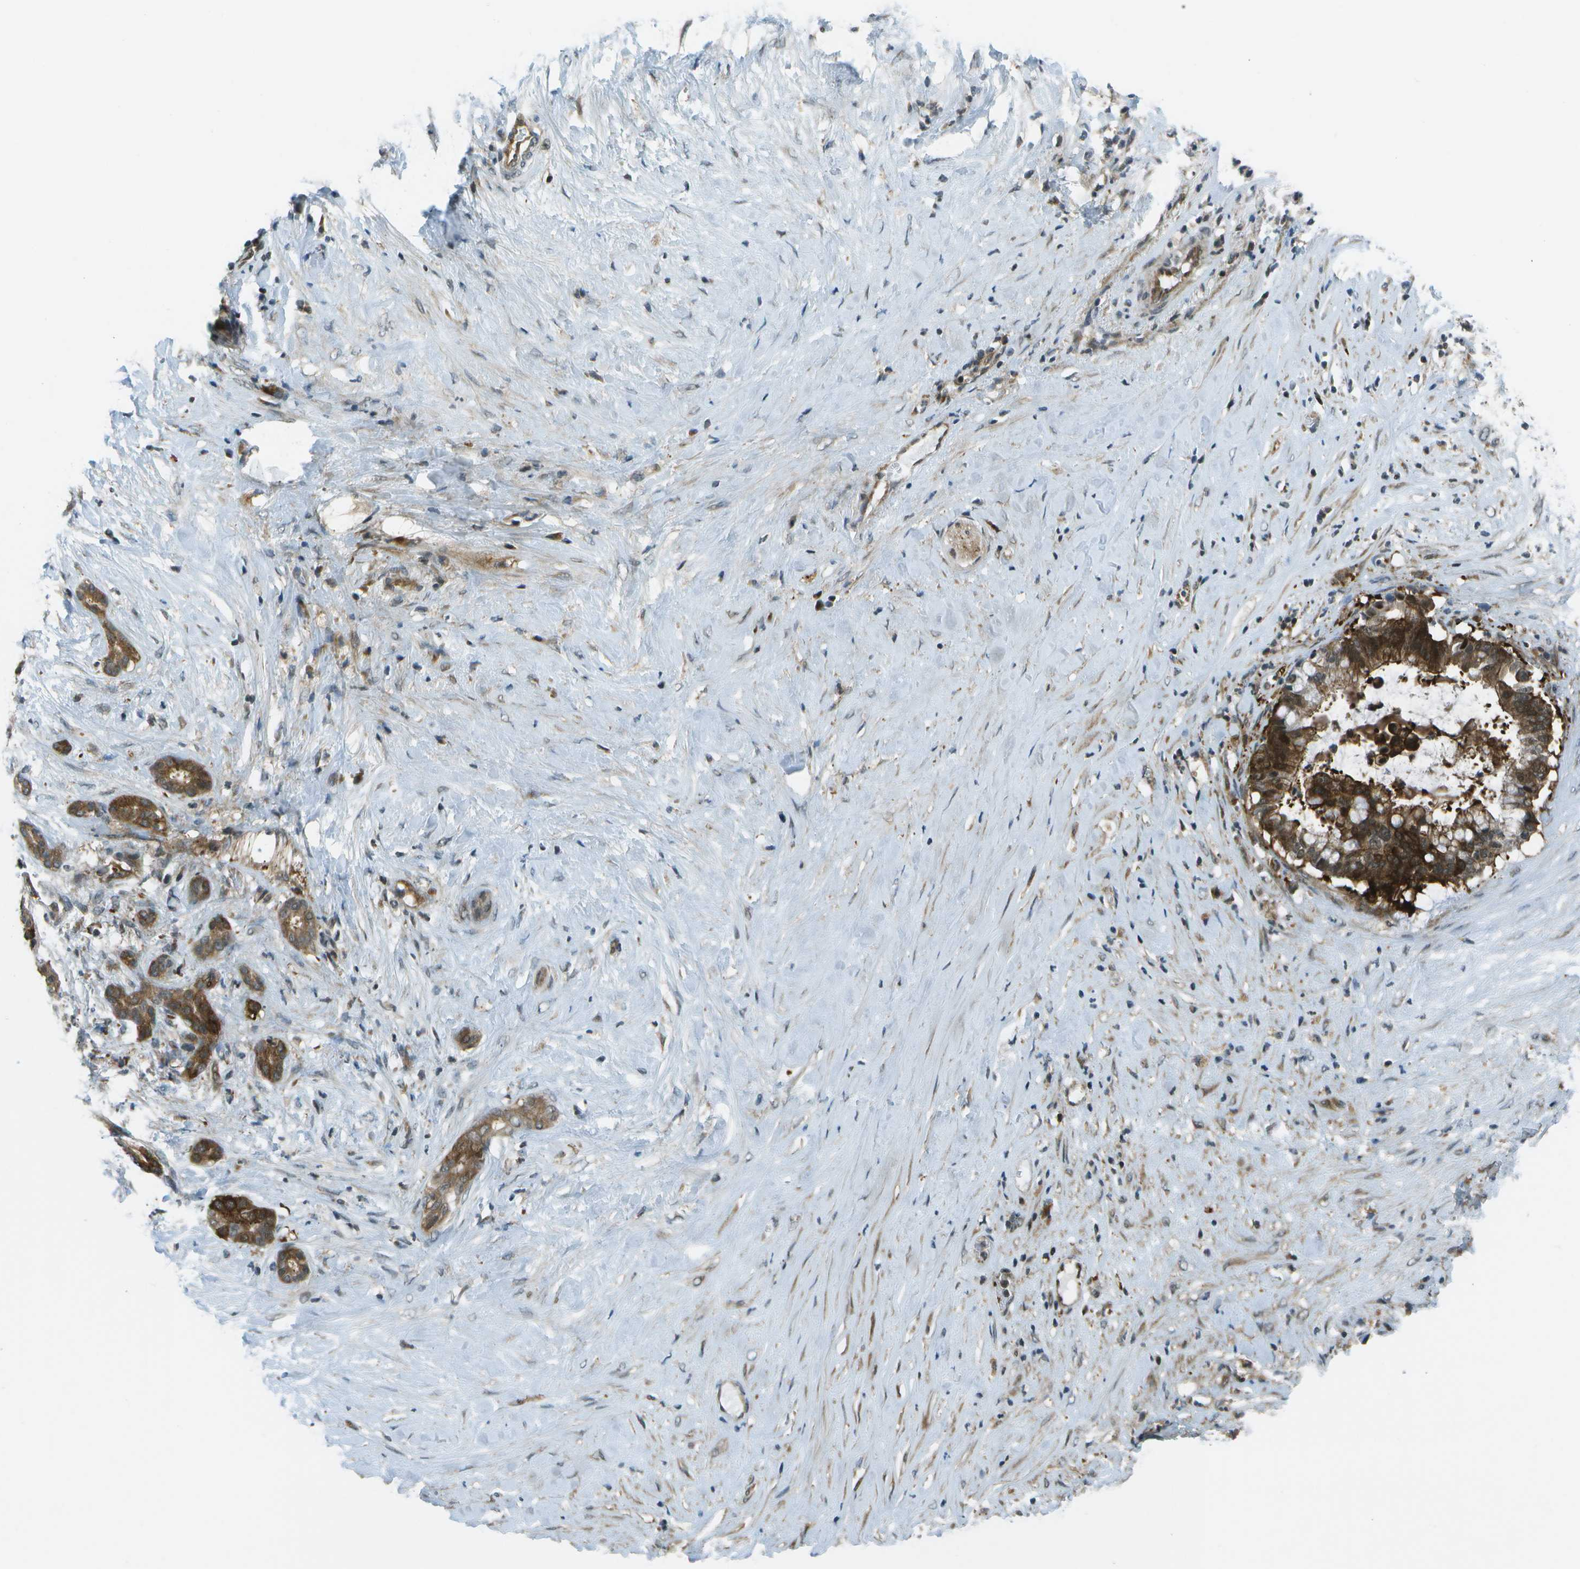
{"staining": {"intensity": "strong", "quantity": ">75%", "location": "cytoplasmic/membranous"}, "tissue": "pancreatic cancer", "cell_type": "Tumor cells", "image_type": "cancer", "snomed": [{"axis": "morphology", "description": "Adenocarcinoma, NOS"}, {"axis": "topography", "description": "Pancreas"}], "caption": "Strong cytoplasmic/membranous positivity is seen in approximately >75% of tumor cells in adenocarcinoma (pancreatic). Using DAB (3,3'-diaminobenzidine) (brown) and hematoxylin (blue) stains, captured at high magnification using brightfield microscopy.", "gene": "TMEM19", "patient": {"sex": "male", "age": 41}}